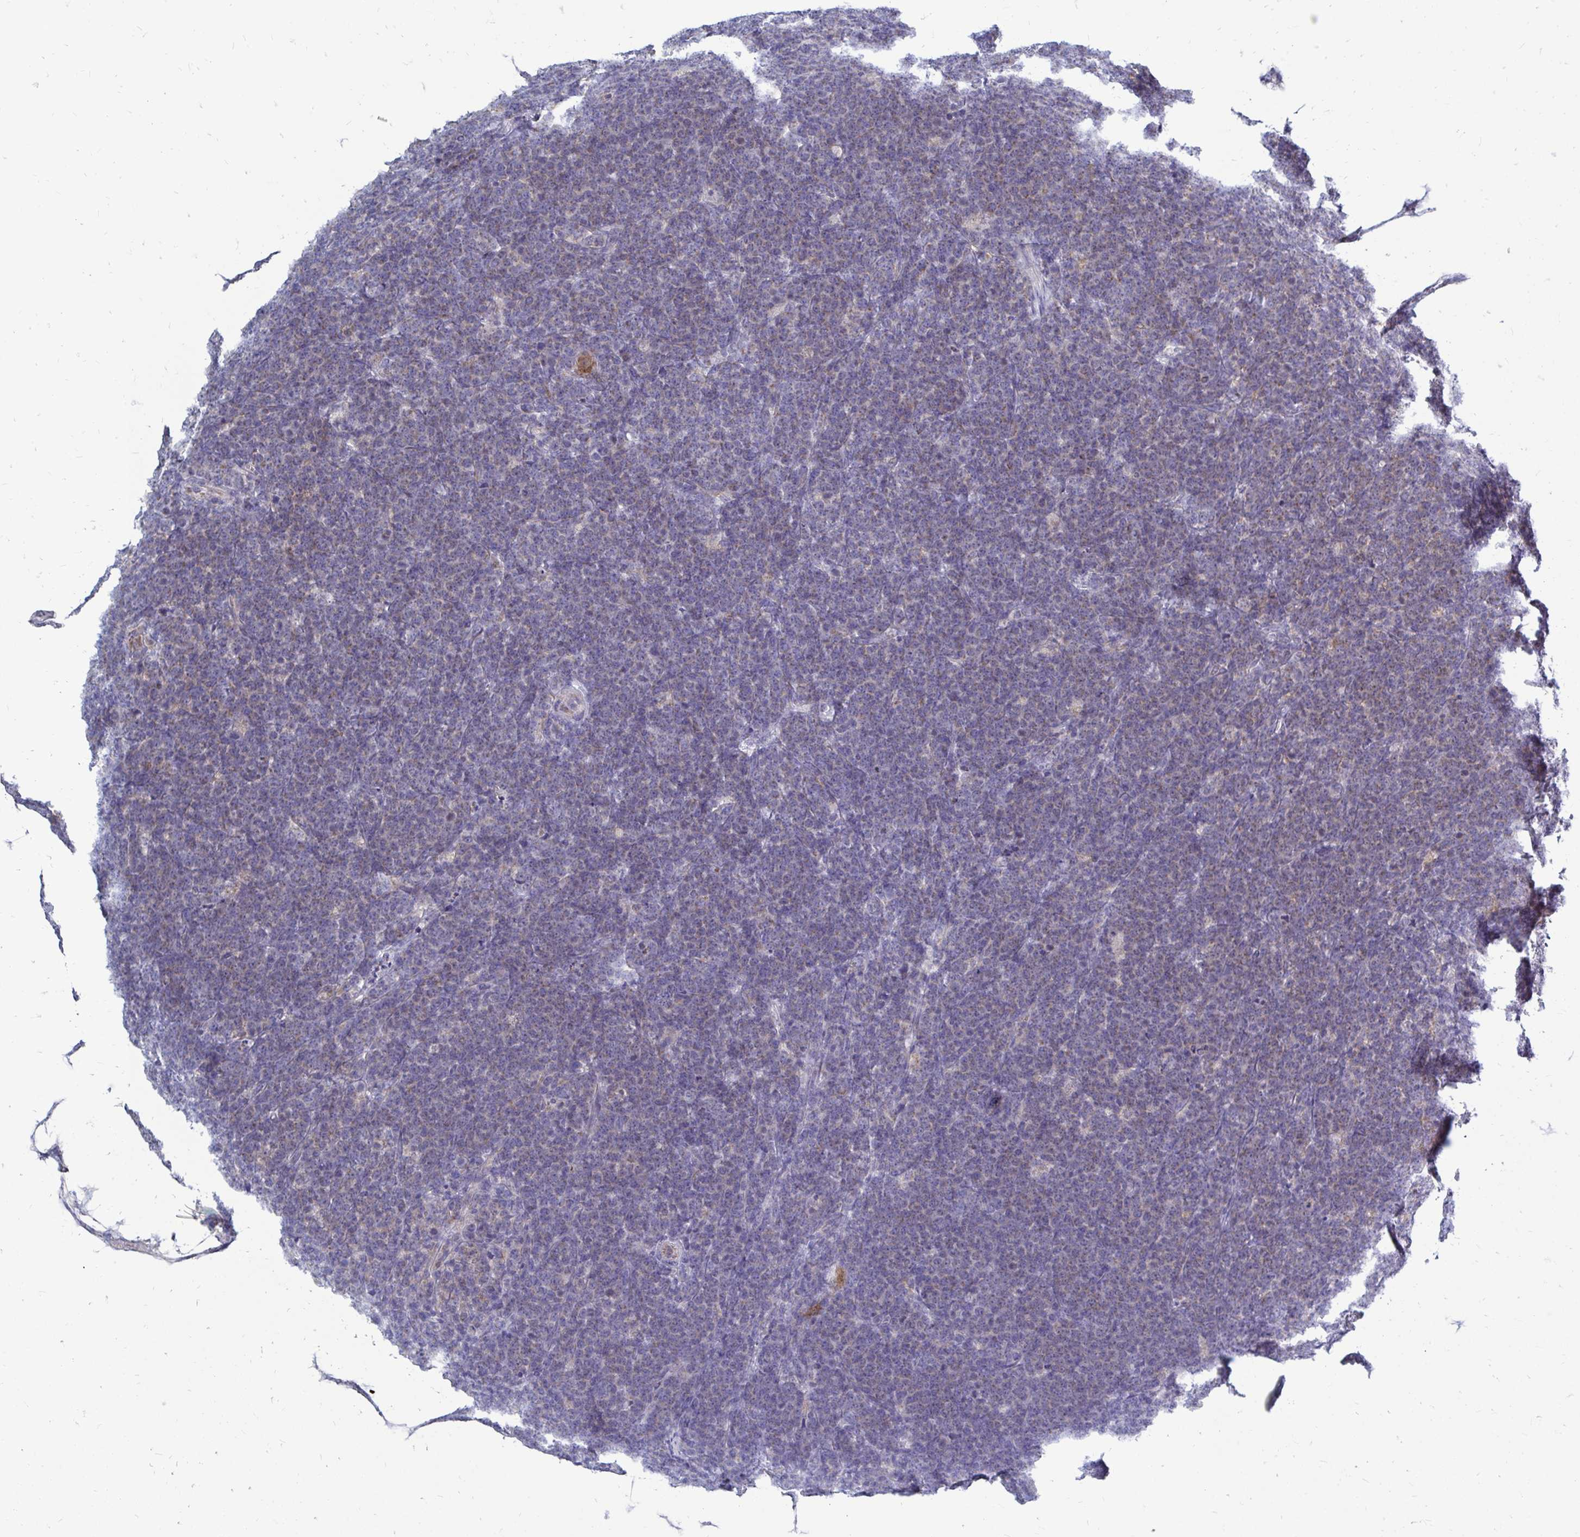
{"staining": {"intensity": "negative", "quantity": "none", "location": "none"}, "tissue": "lymphoma", "cell_type": "Tumor cells", "image_type": "cancer", "snomed": [{"axis": "morphology", "description": "Malignant lymphoma, non-Hodgkin's type, High grade"}, {"axis": "topography", "description": "Small intestine"}, {"axis": "topography", "description": "Colon"}], "caption": "Tumor cells show no significant protein positivity in lymphoma.", "gene": "OR10R2", "patient": {"sex": "male", "age": 8}}